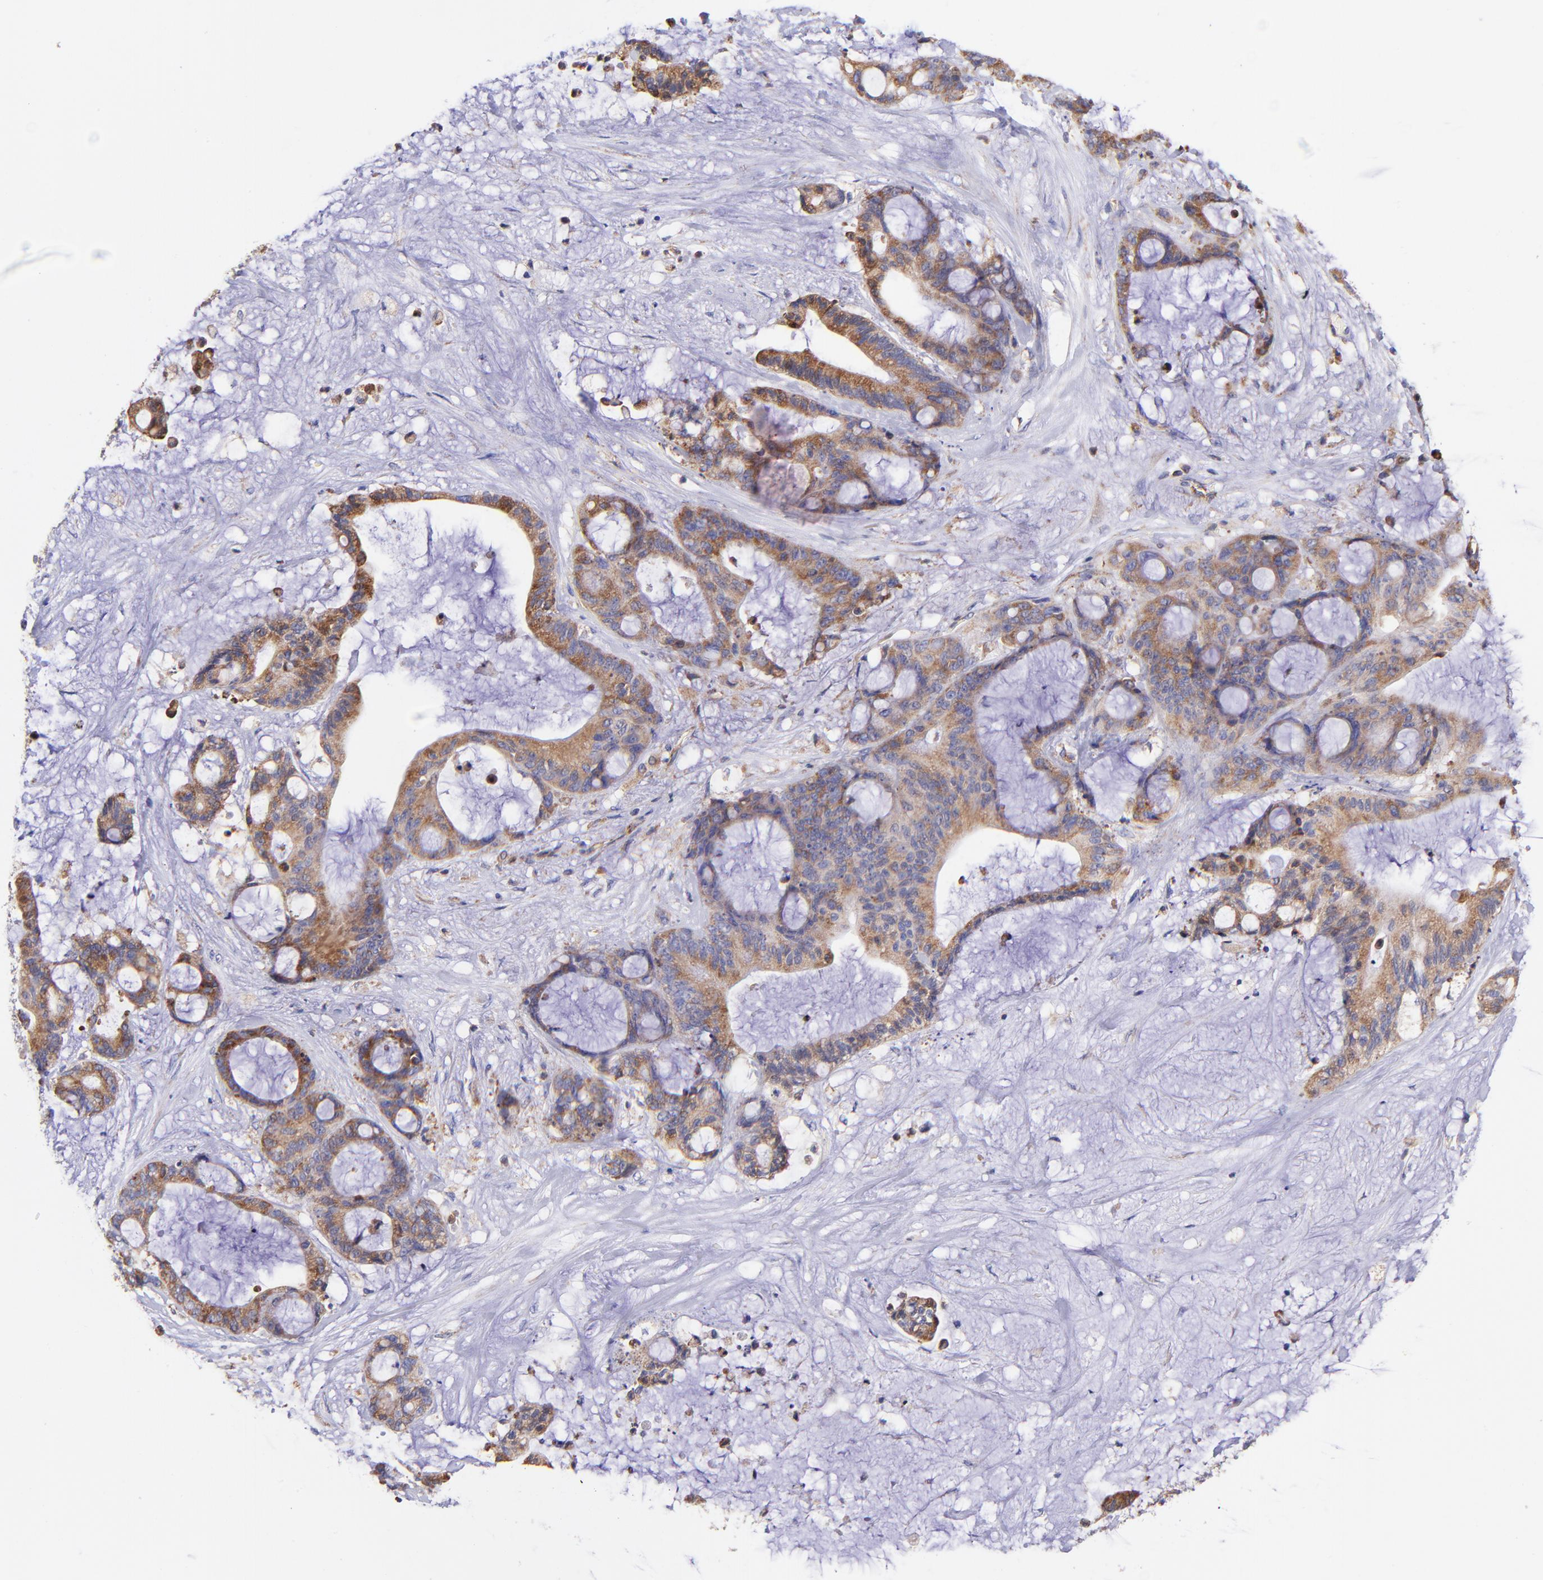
{"staining": {"intensity": "moderate", "quantity": ">75%", "location": "cytoplasmic/membranous"}, "tissue": "liver cancer", "cell_type": "Tumor cells", "image_type": "cancer", "snomed": [{"axis": "morphology", "description": "Cholangiocarcinoma"}, {"axis": "topography", "description": "Liver"}], "caption": "An IHC image of neoplastic tissue is shown. Protein staining in brown highlights moderate cytoplasmic/membranous positivity in liver cholangiocarcinoma within tumor cells.", "gene": "PREX1", "patient": {"sex": "female", "age": 73}}